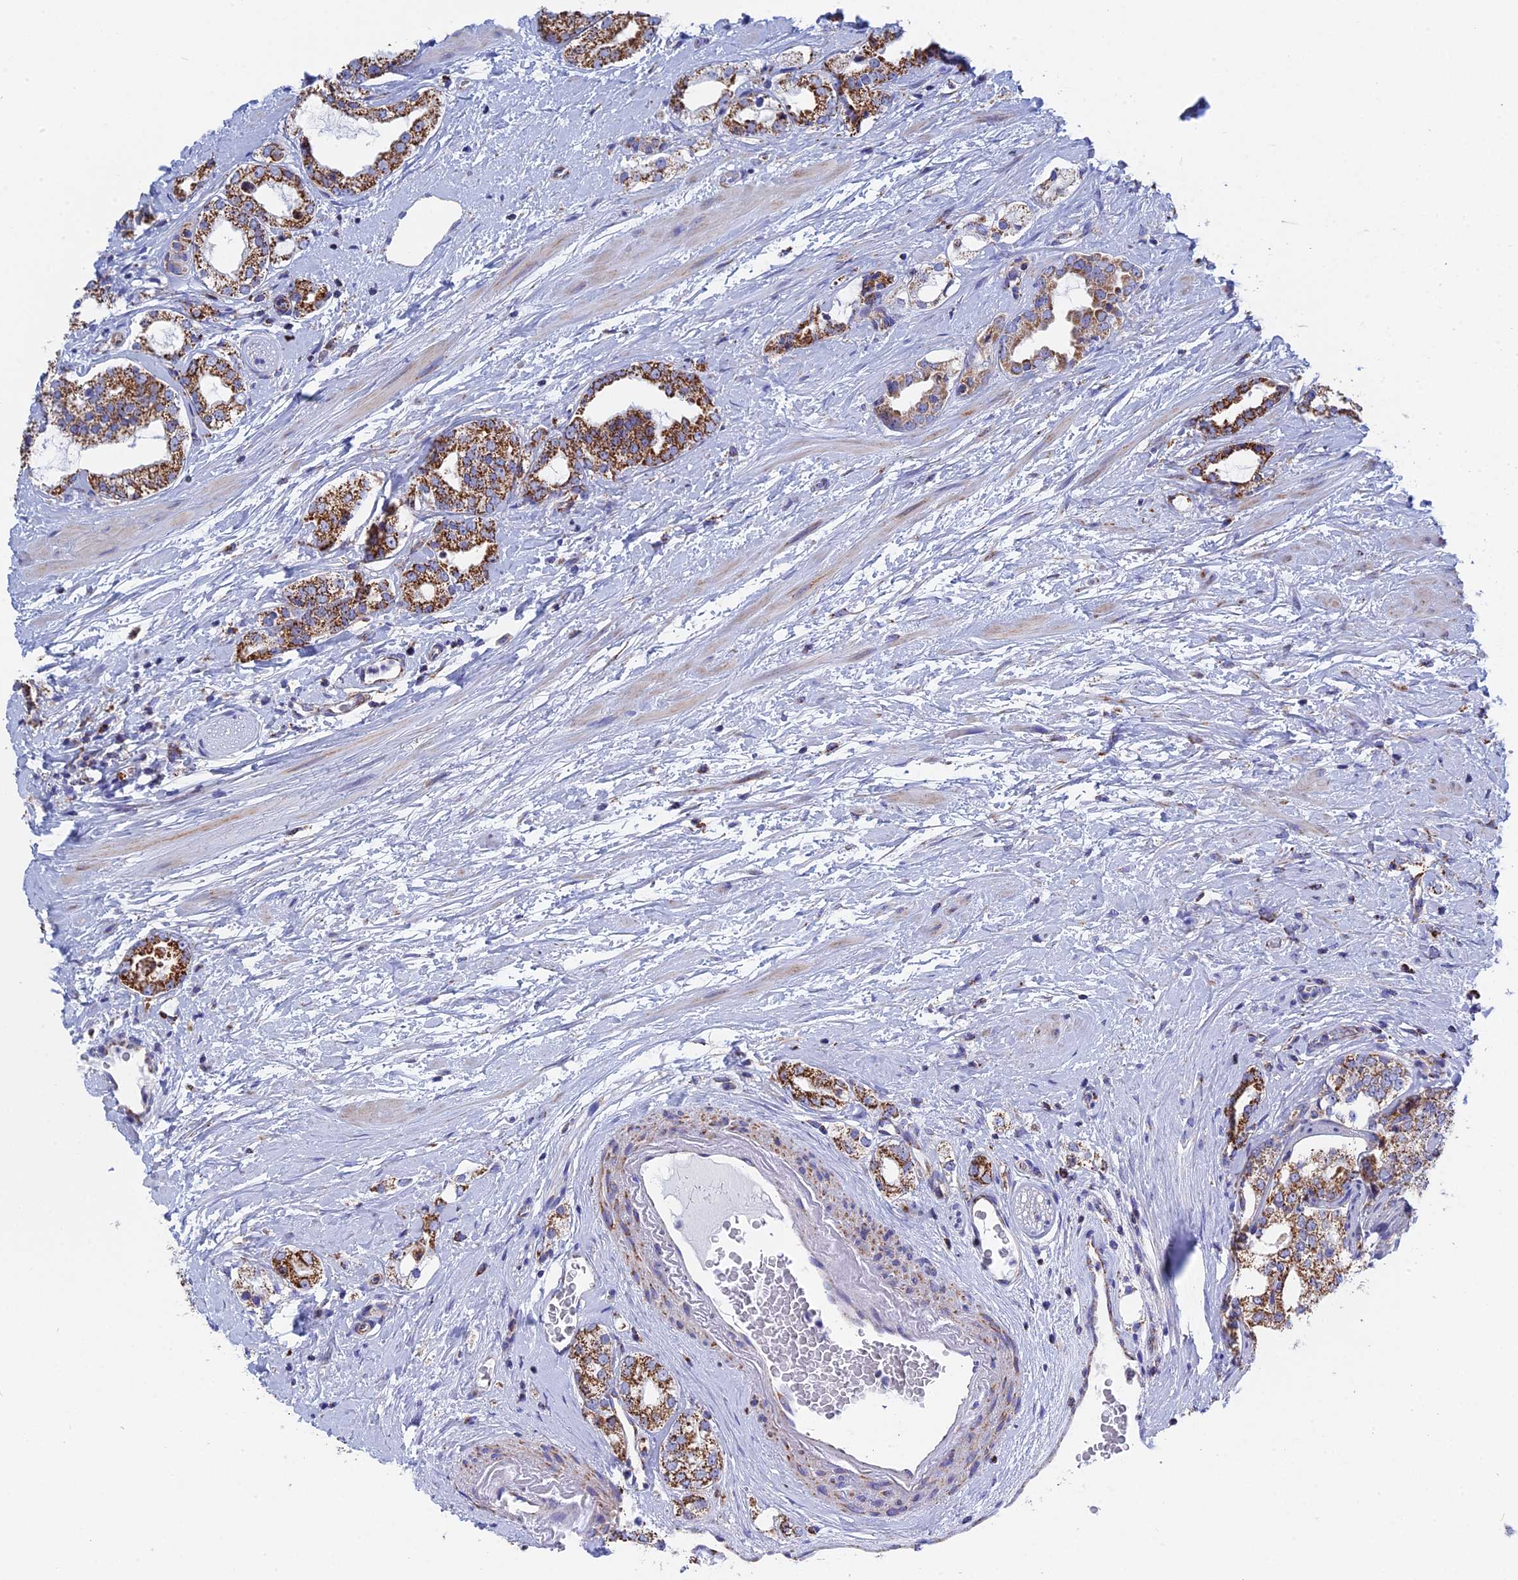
{"staining": {"intensity": "strong", "quantity": ">75%", "location": "cytoplasmic/membranous"}, "tissue": "prostate cancer", "cell_type": "Tumor cells", "image_type": "cancer", "snomed": [{"axis": "morphology", "description": "Adenocarcinoma, High grade"}, {"axis": "topography", "description": "Prostate"}], "caption": "This is a micrograph of IHC staining of prostate cancer, which shows strong positivity in the cytoplasmic/membranous of tumor cells.", "gene": "NDUFA5", "patient": {"sex": "male", "age": 64}}